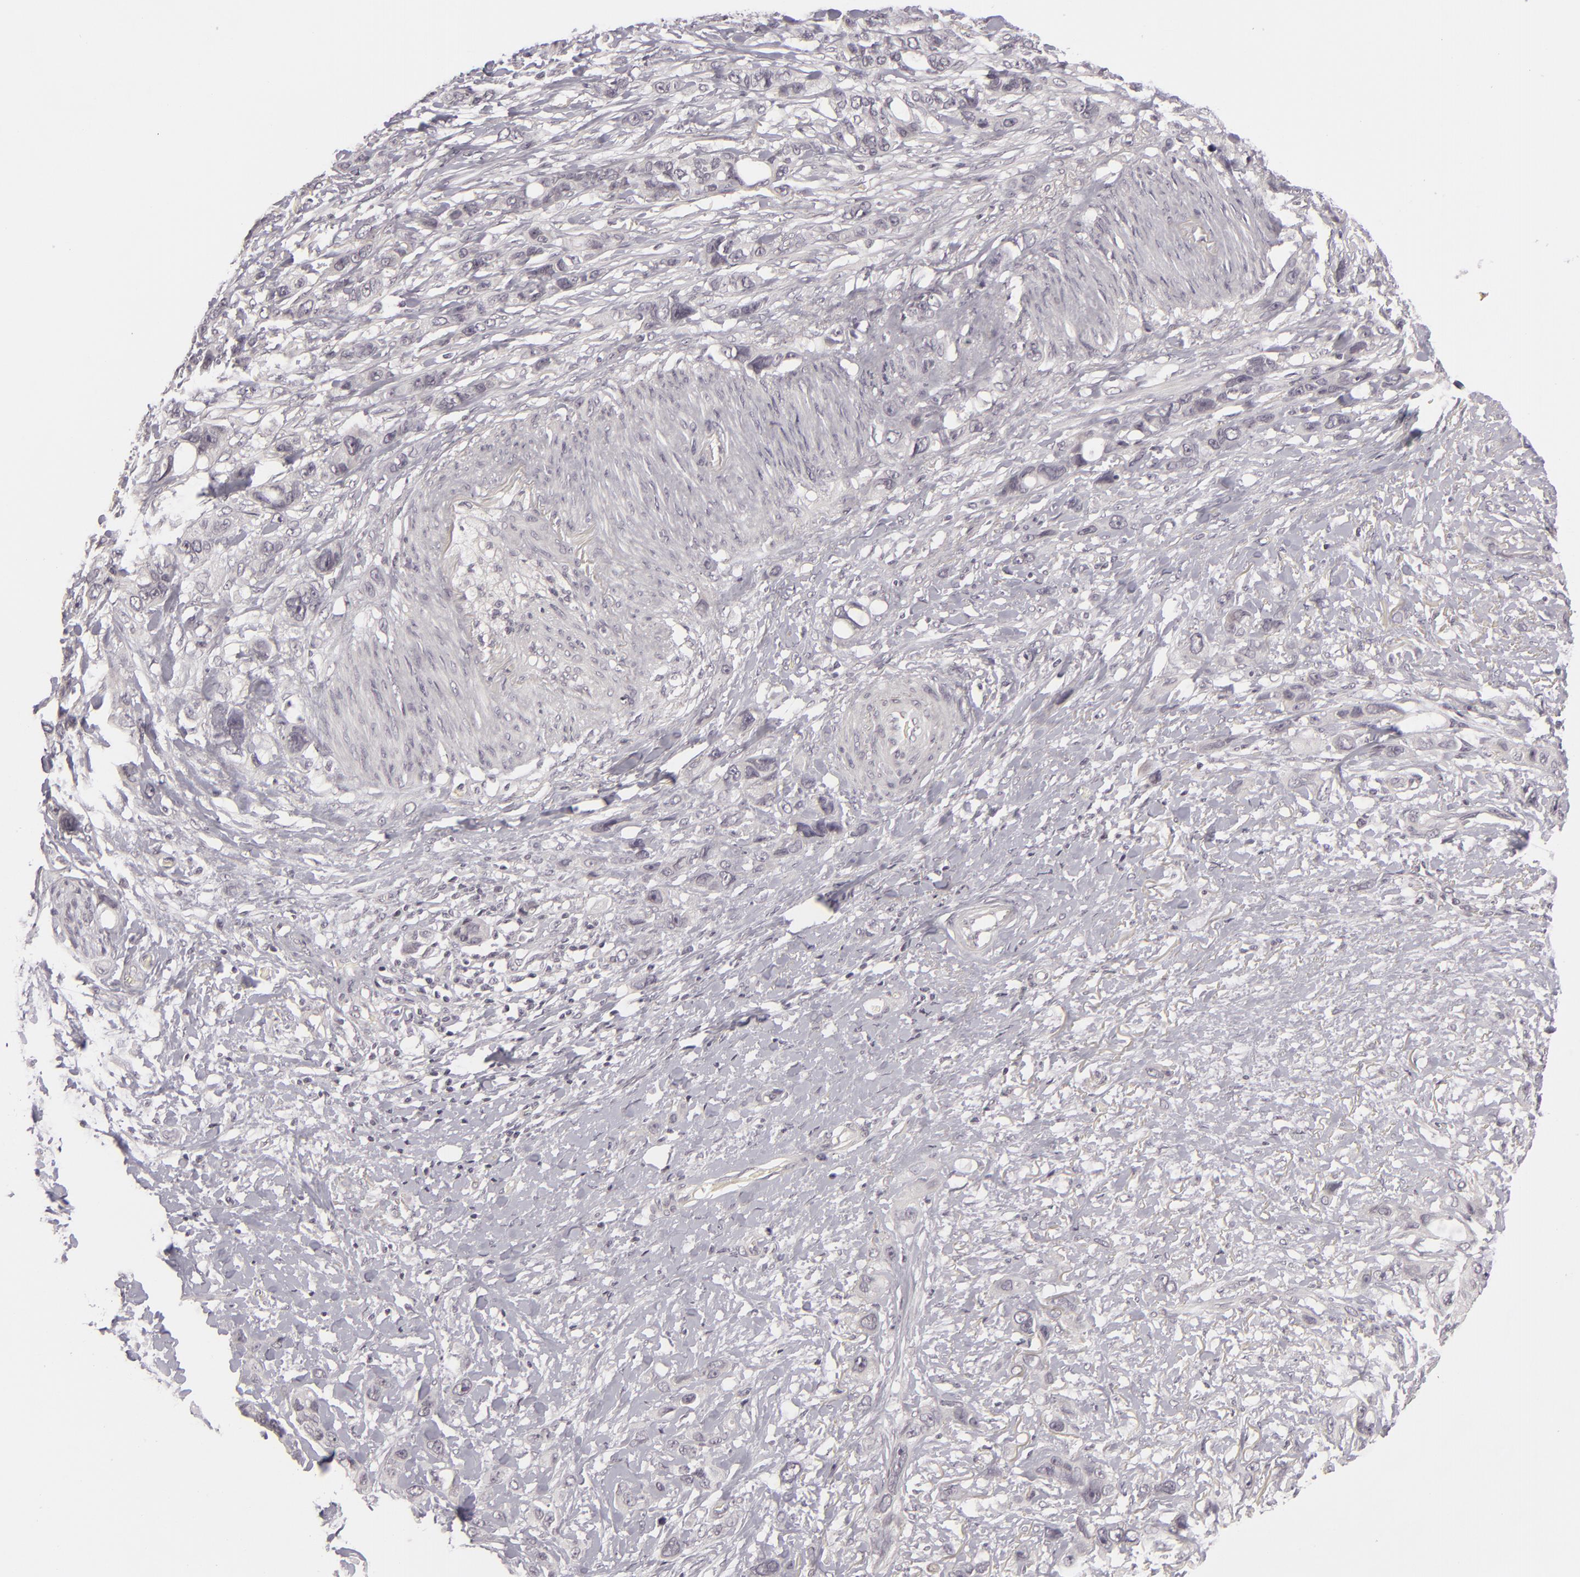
{"staining": {"intensity": "negative", "quantity": "none", "location": "none"}, "tissue": "stomach cancer", "cell_type": "Tumor cells", "image_type": "cancer", "snomed": [{"axis": "morphology", "description": "Adenocarcinoma, NOS"}, {"axis": "topography", "description": "Stomach, upper"}], "caption": "Photomicrograph shows no significant protein staining in tumor cells of adenocarcinoma (stomach).", "gene": "DLG3", "patient": {"sex": "male", "age": 47}}